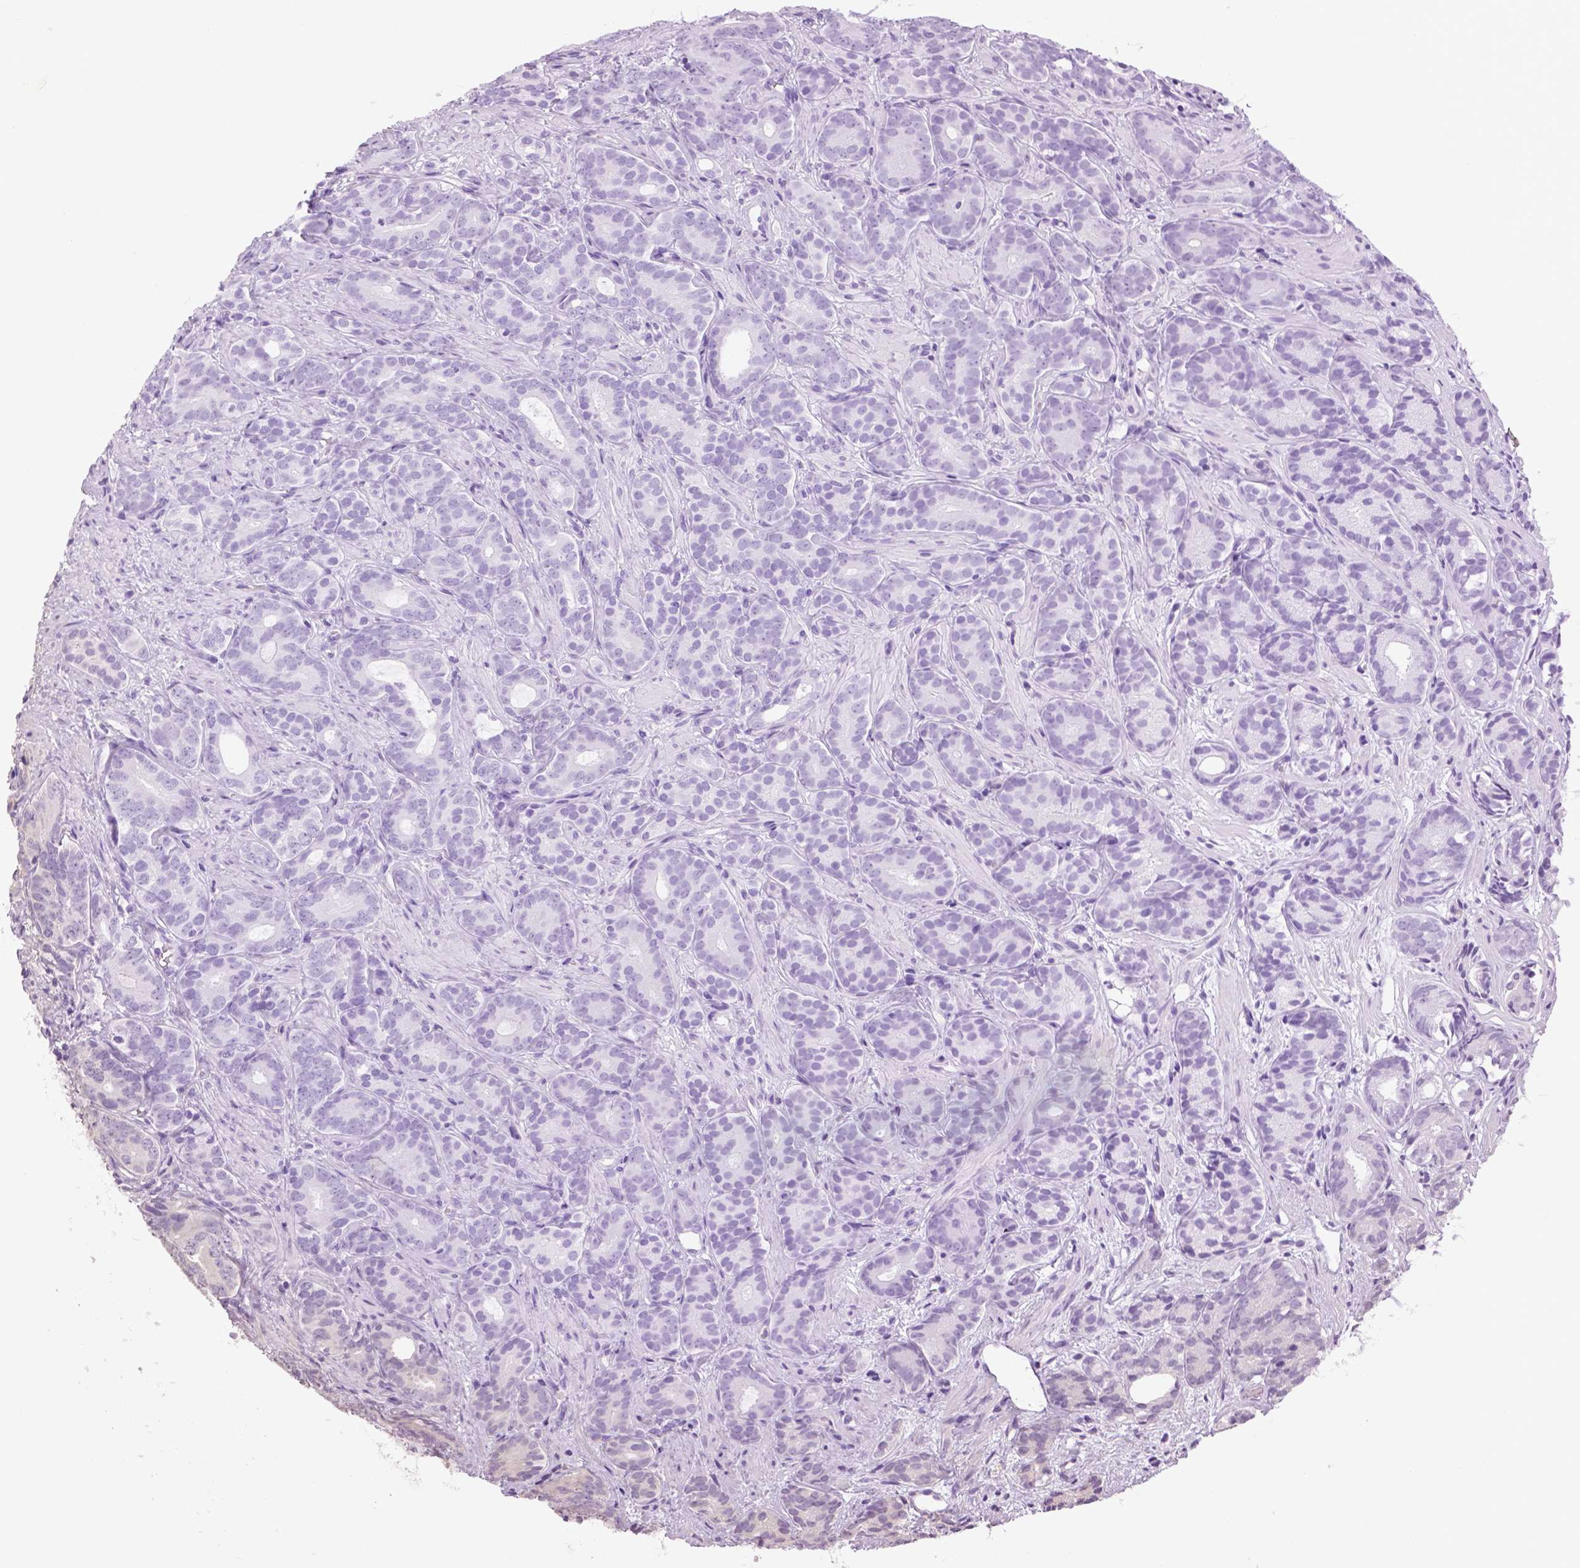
{"staining": {"intensity": "negative", "quantity": "none", "location": "none"}, "tissue": "prostate cancer", "cell_type": "Tumor cells", "image_type": "cancer", "snomed": [{"axis": "morphology", "description": "Adenocarcinoma, High grade"}, {"axis": "topography", "description": "Prostate"}], "caption": "A histopathology image of human prostate cancer is negative for staining in tumor cells.", "gene": "DNAH12", "patient": {"sex": "male", "age": 84}}